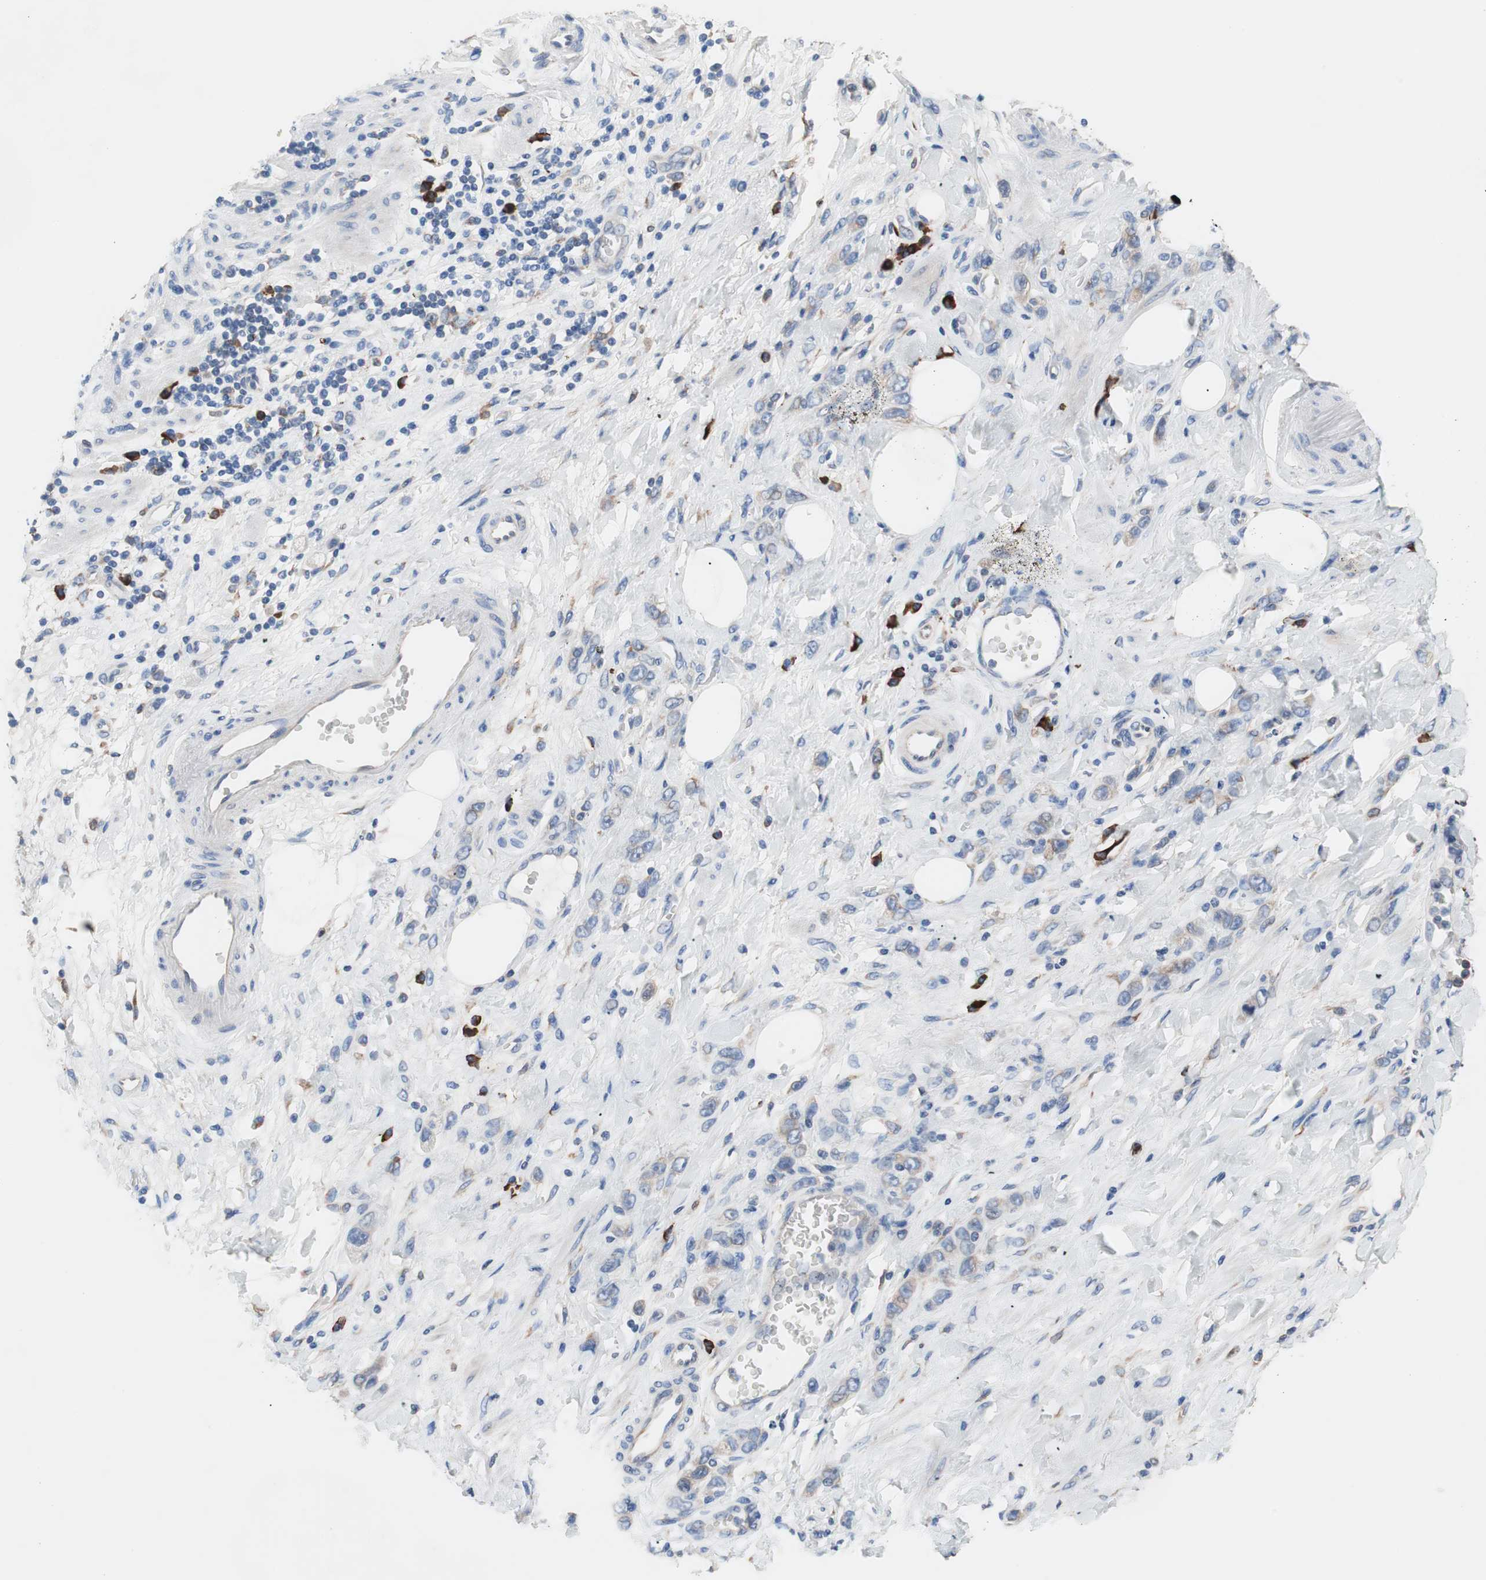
{"staining": {"intensity": "weak", "quantity": "<25%", "location": "cytoplasmic/membranous"}, "tissue": "stomach cancer", "cell_type": "Tumor cells", "image_type": "cancer", "snomed": [{"axis": "morphology", "description": "Adenocarcinoma, NOS"}, {"axis": "topography", "description": "Stomach"}], "caption": "Immunohistochemical staining of human stomach cancer shows no significant staining in tumor cells.", "gene": "SLC27A4", "patient": {"sex": "male", "age": 82}}